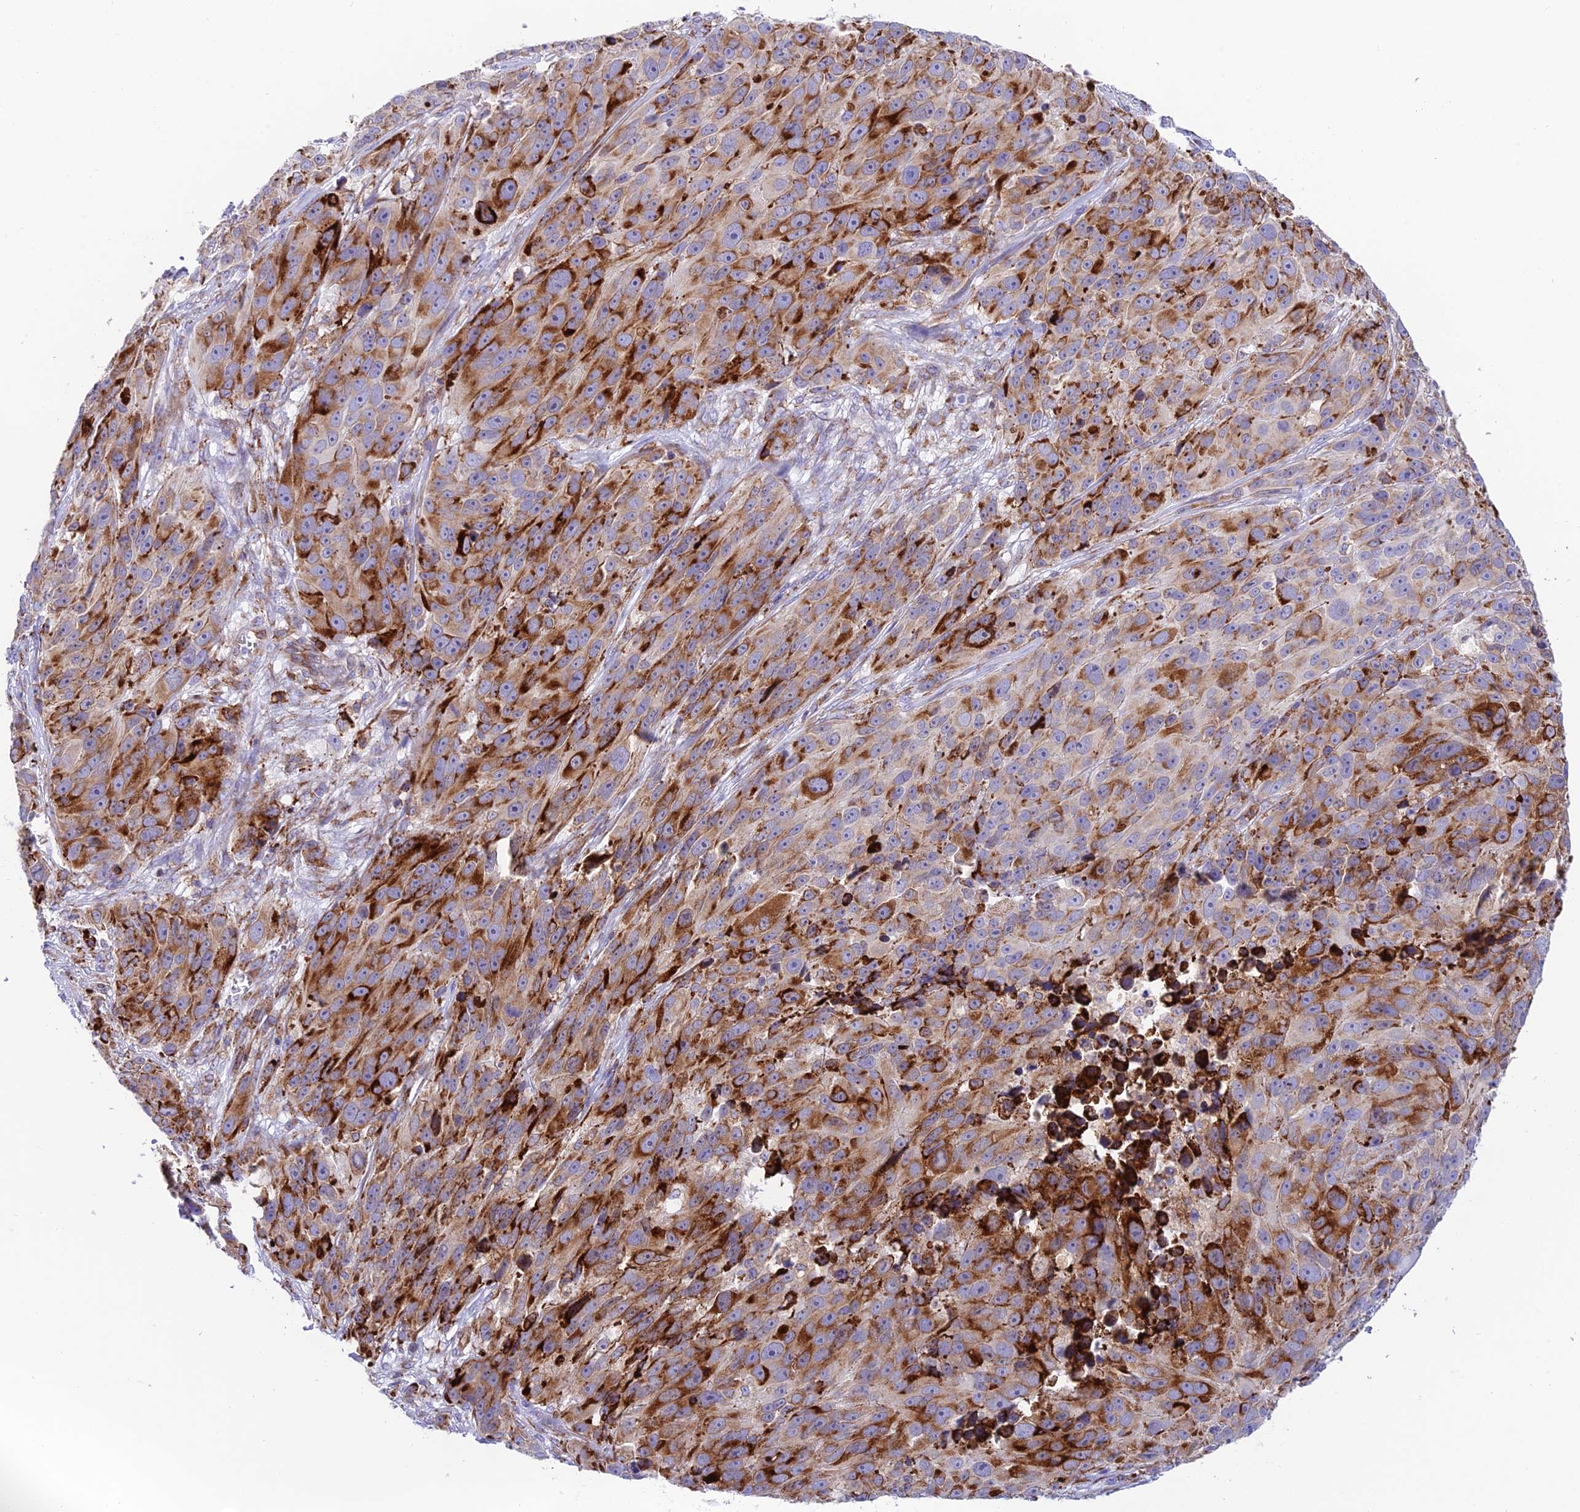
{"staining": {"intensity": "moderate", "quantity": "25%-75%", "location": "cytoplasmic/membranous"}, "tissue": "melanoma", "cell_type": "Tumor cells", "image_type": "cancer", "snomed": [{"axis": "morphology", "description": "Malignant melanoma, NOS"}, {"axis": "topography", "description": "Skin"}], "caption": "DAB (3,3'-diaminobenzidine) immunohistochemical staining of melanoma reveals moderate cytoplasmic/membranous protein positivity in approximately 25%-75% of tumor cells.", "gene": "TUBGCP6", "patient": {"sex": "male", "age": 84}}